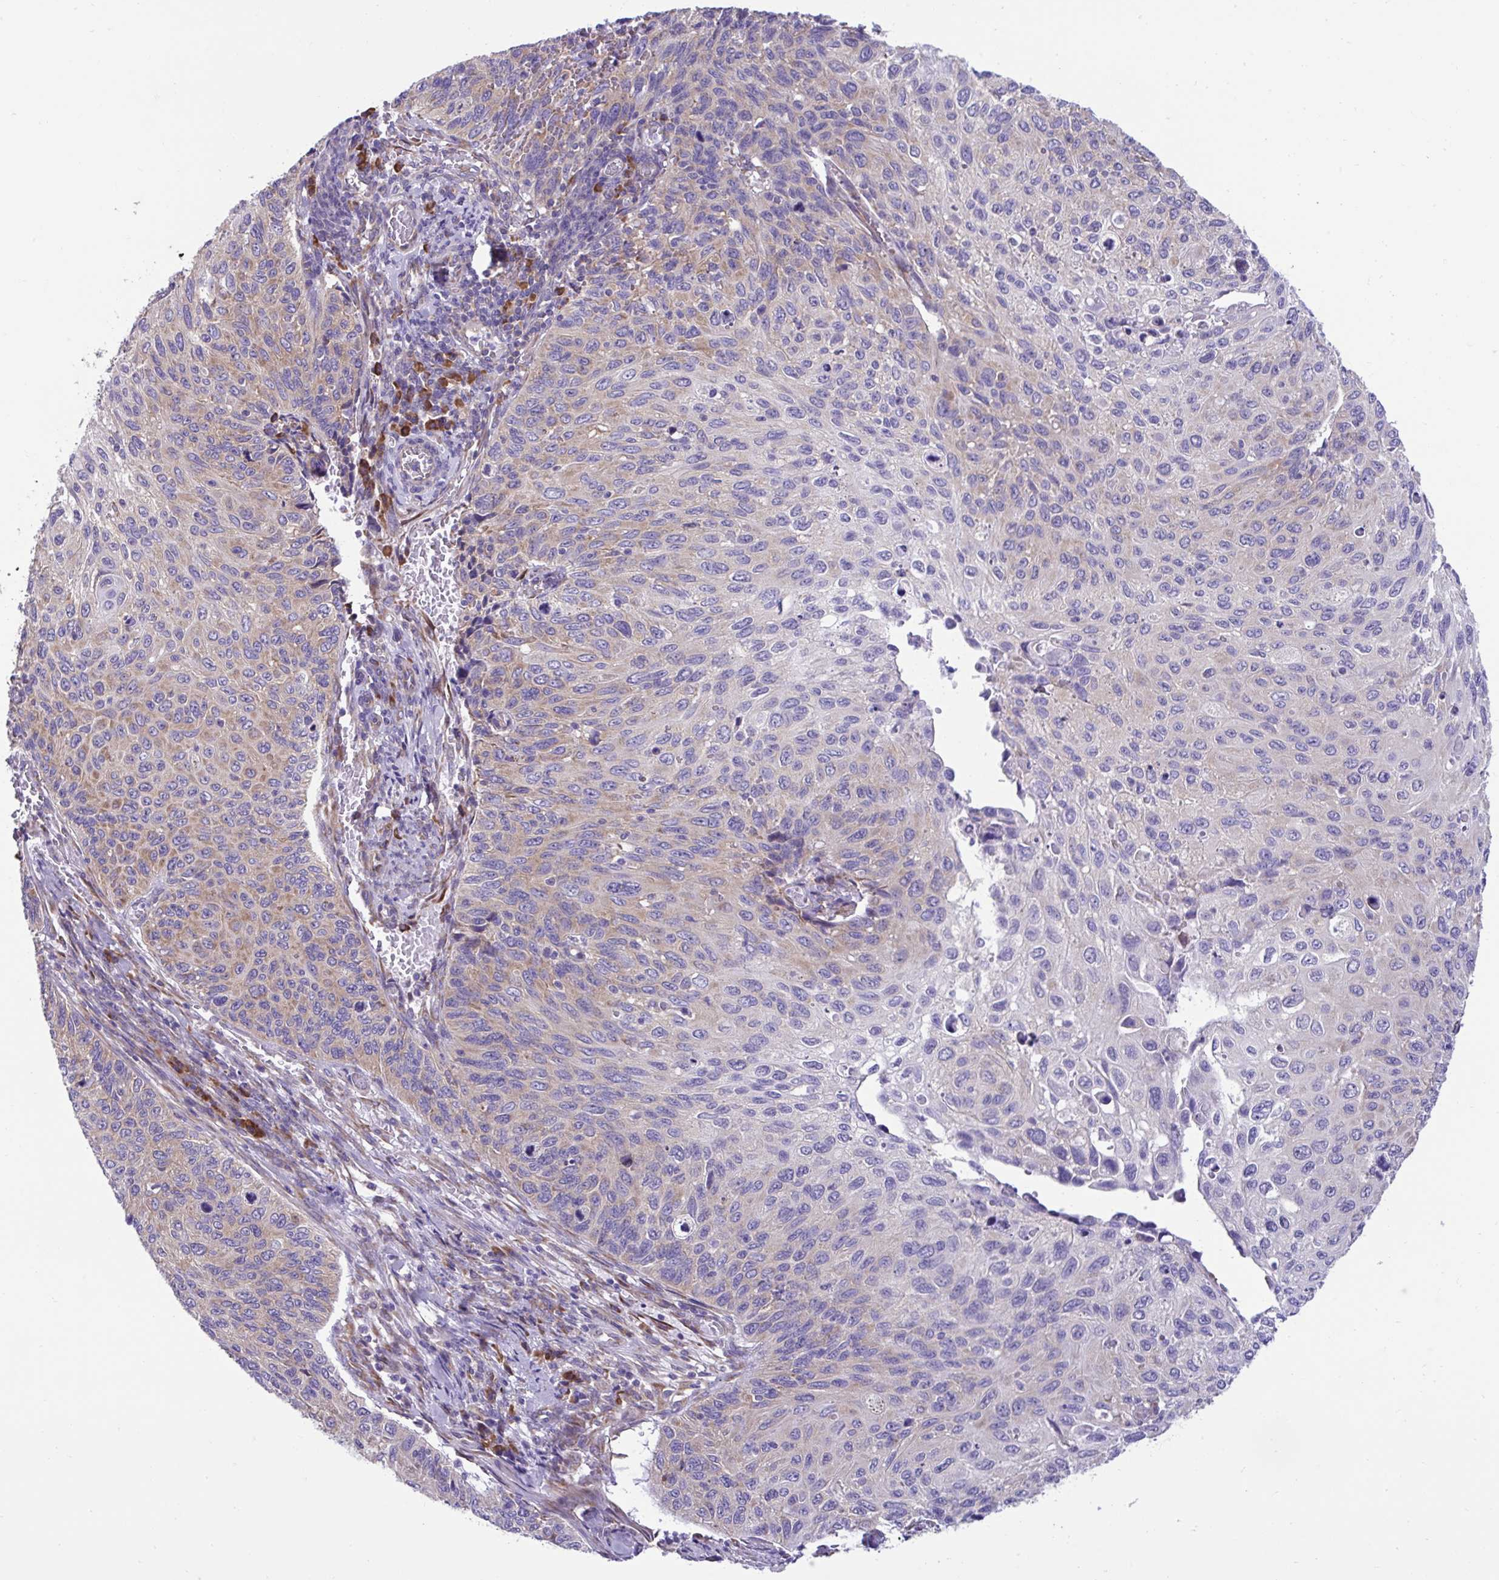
{"staining": {"intensity": "weak", "quantity": "<25%", "location": "cytoplasmic/membranous"}, "tissue": "cervical cancer", "cell_type": "Tumor cells", "image_type": "cancer", "snomed": [{"axis": "morphology", "description": "Squamous cell carcinoma, NOS"}, {"axis": "topography", "description": "Cervix"}], "caption": "Tumor cells are negative for protein expression in human cervical cancer.", "gene": "RPL7", "patient": {"sex": "female", "age": 70}}